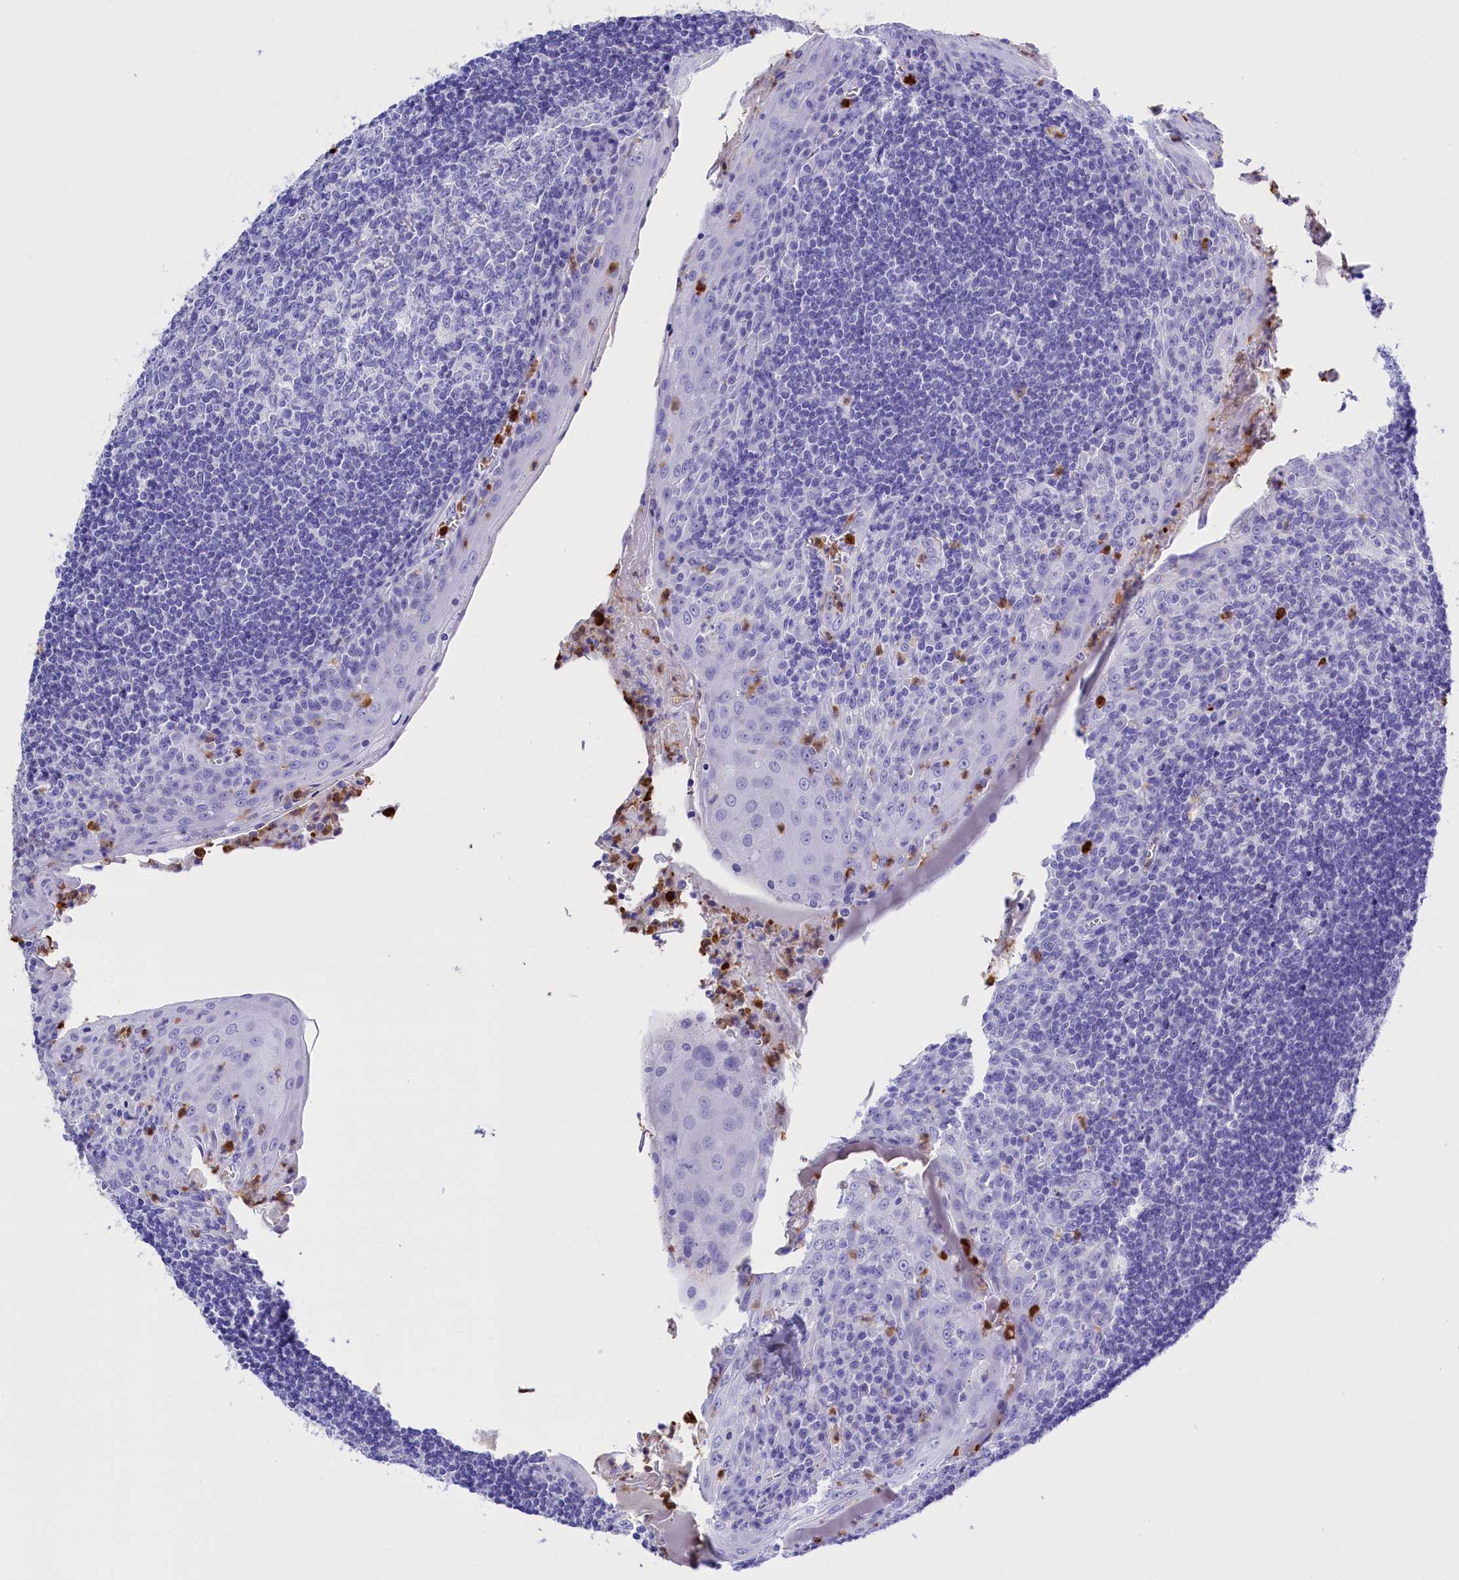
{"staining": {"intensity": "strong", "quantity": "<25%", "location": "cytoplasmic/membranous"}, "tissue": "tonsil", "cell_type": "Germinal center cells", "image_type": "normal", "snomed": [{"axis": "morphology", "description": "Normal tissue, NOS"}, {"axis": "topography", "description": "Tonsil"}], "caption": "Immunohistochemistry image of benign tonsil stained for a protein (brown), which displays medium levels of strong cytoplasmic/membranous expression in about <25% of germinal center cells.", "gene": "CLC", "patient": {"sex": "male", "age": 27}}